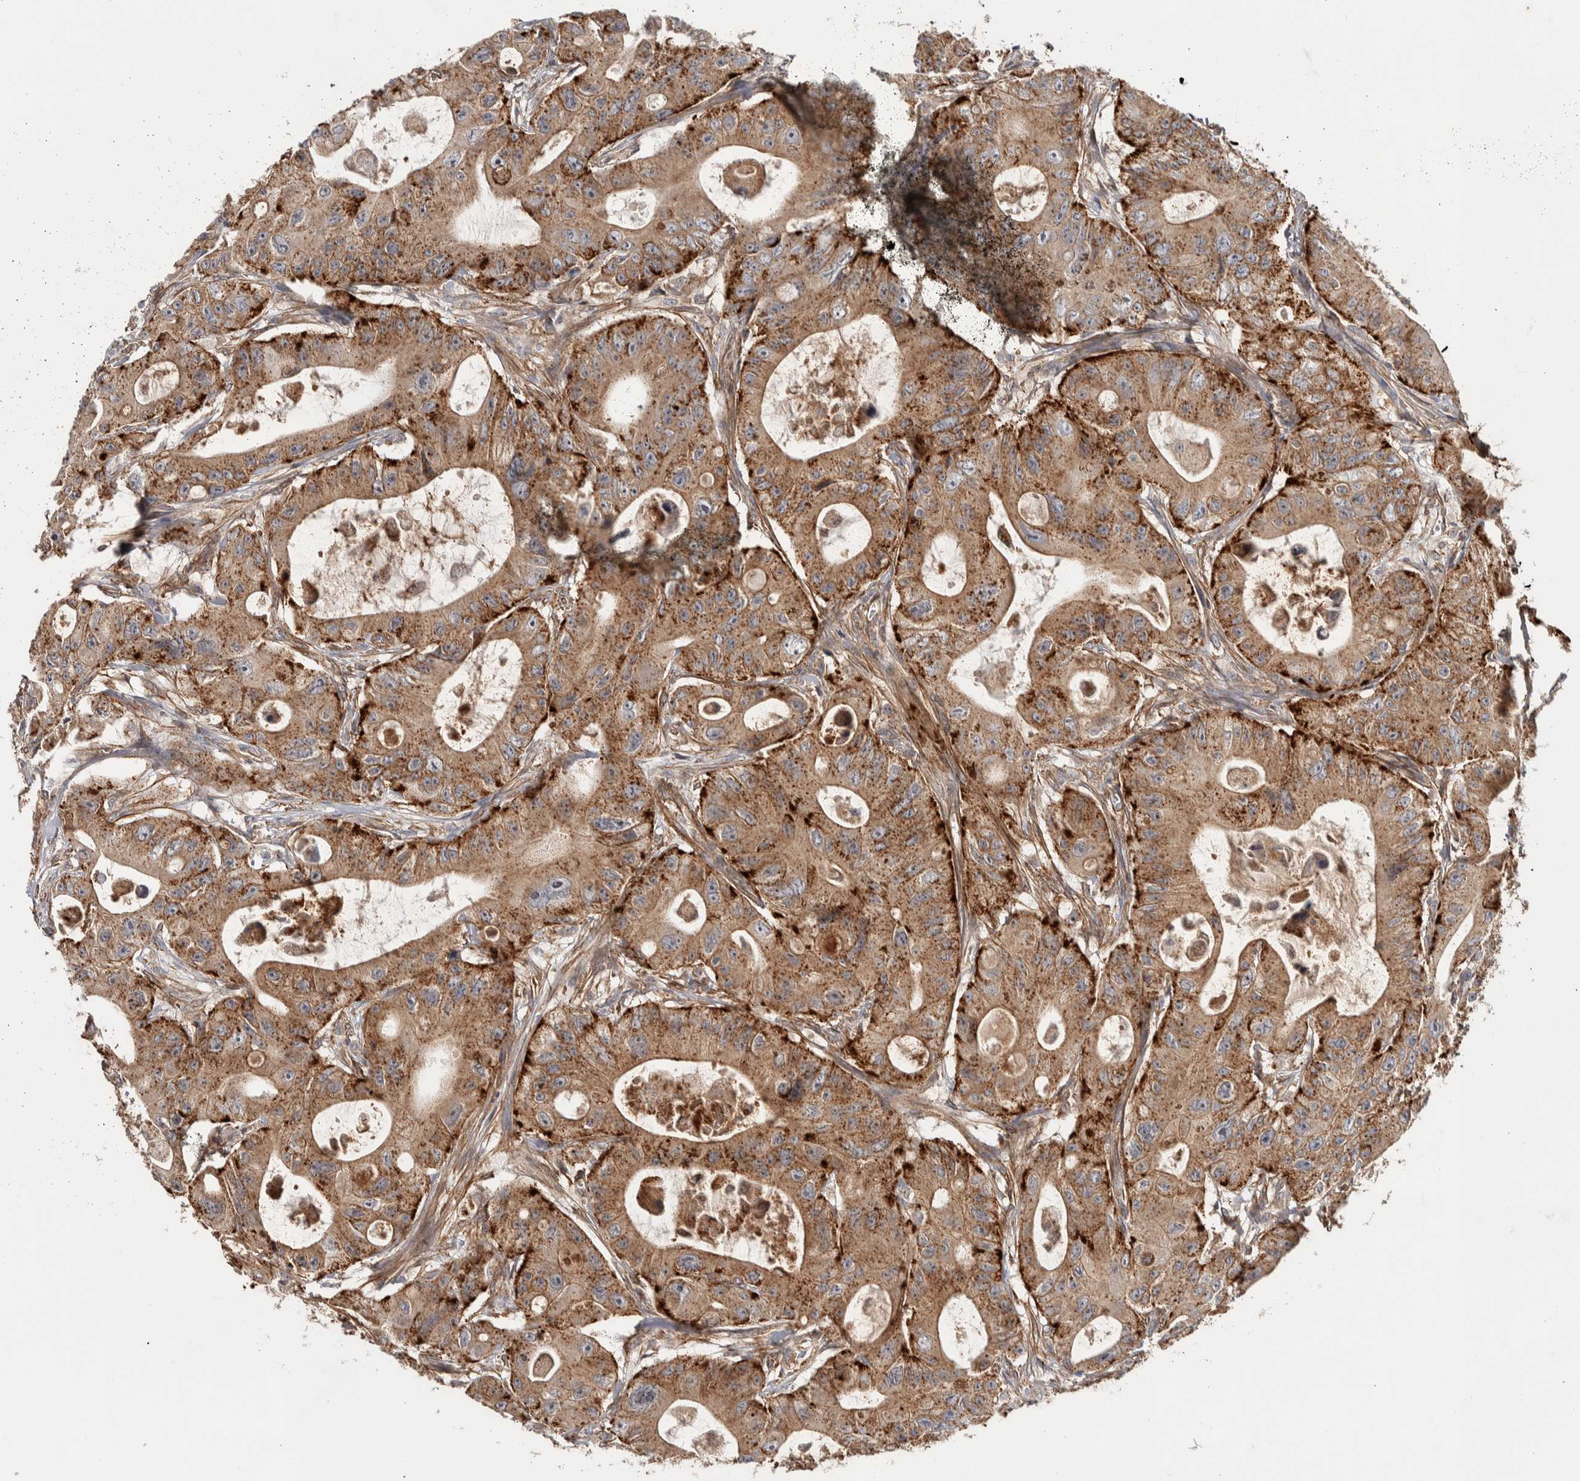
{"staining": {"intensity": "strong", "quantity": ">75%", "location": "cytoplasmic/membranous"}, "tissue": "colorectal cancer", "cell_type": "Tumor cells", "image_type": "cancer", "snomed": [{"axis": "morphology", "description": "Adenocarcinoma, NOS"}, {"axis": "topography", "description": "Colon"}], "caption": "Colorectal cancer stained for a protein exhibits strong cytoplasmic/membranous positivity in tumor cells. (DAB IHC, brown staining for protein, blue staining for nuclei).", "gene": "CHMP4C", "patient": {"sex": "female", "age": 46}}